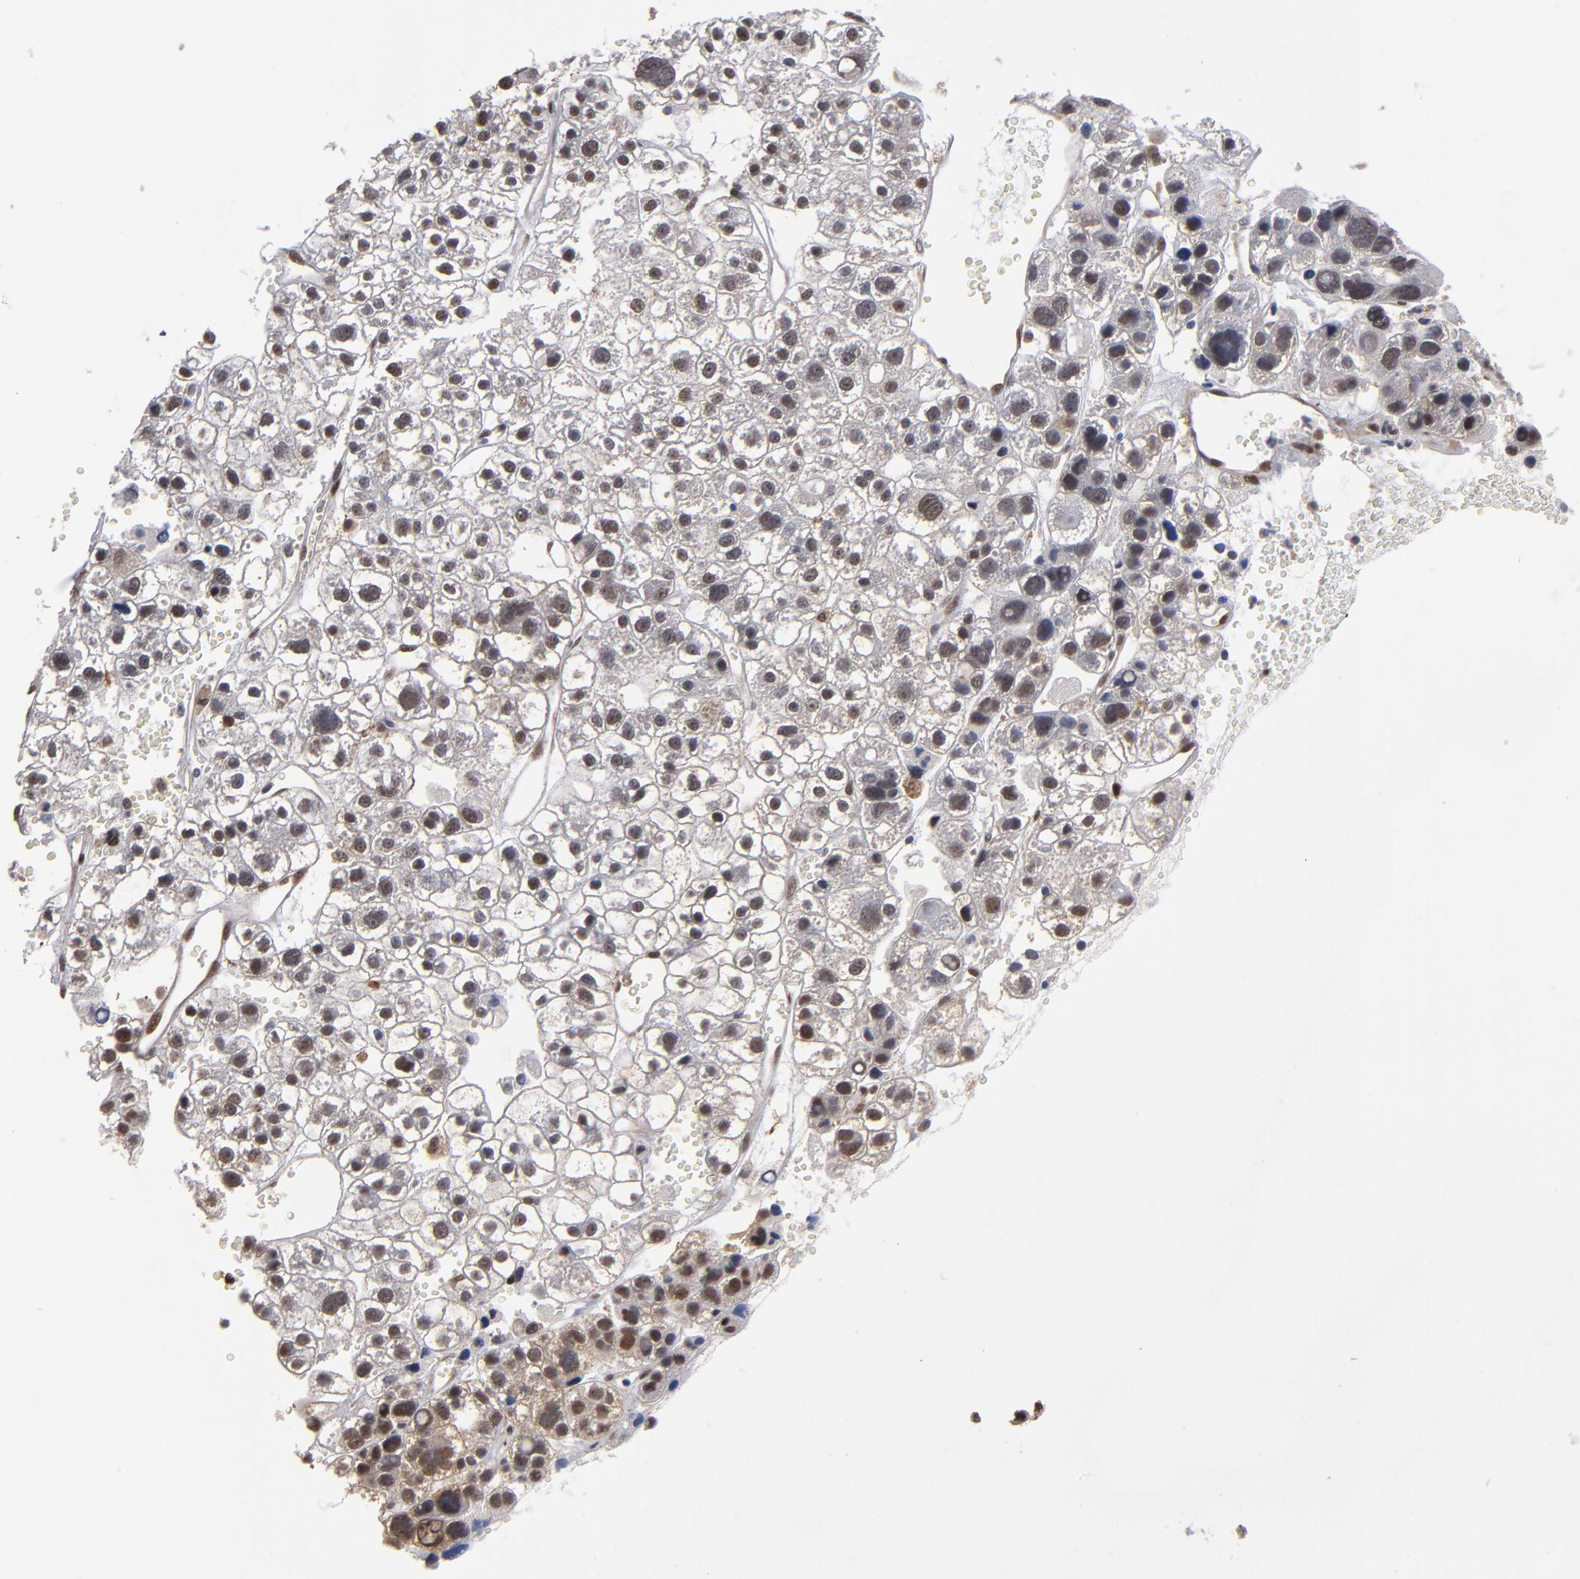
{"staining": {"intensity": "weak", "quantity": "25%-75%", "location": "nuclear"}, "tissue": "liver cancer", "cell_type": "Tumor cells", "image_type": "cancer", "snomed": [{"axis": "morphology", "description": "Carcinoma, Hepatocellular, NOS"}, {"axis": "topography", "description": "Liver"}], "caption": "Hepatocellular carcinoma (liver) was stained to show a protein in brown. There is low levels of weak nuclear expression in about 25%-75% of tumor cells.", "gene": "HUWE1", "patient": {"sex": "female", "age": 85}}